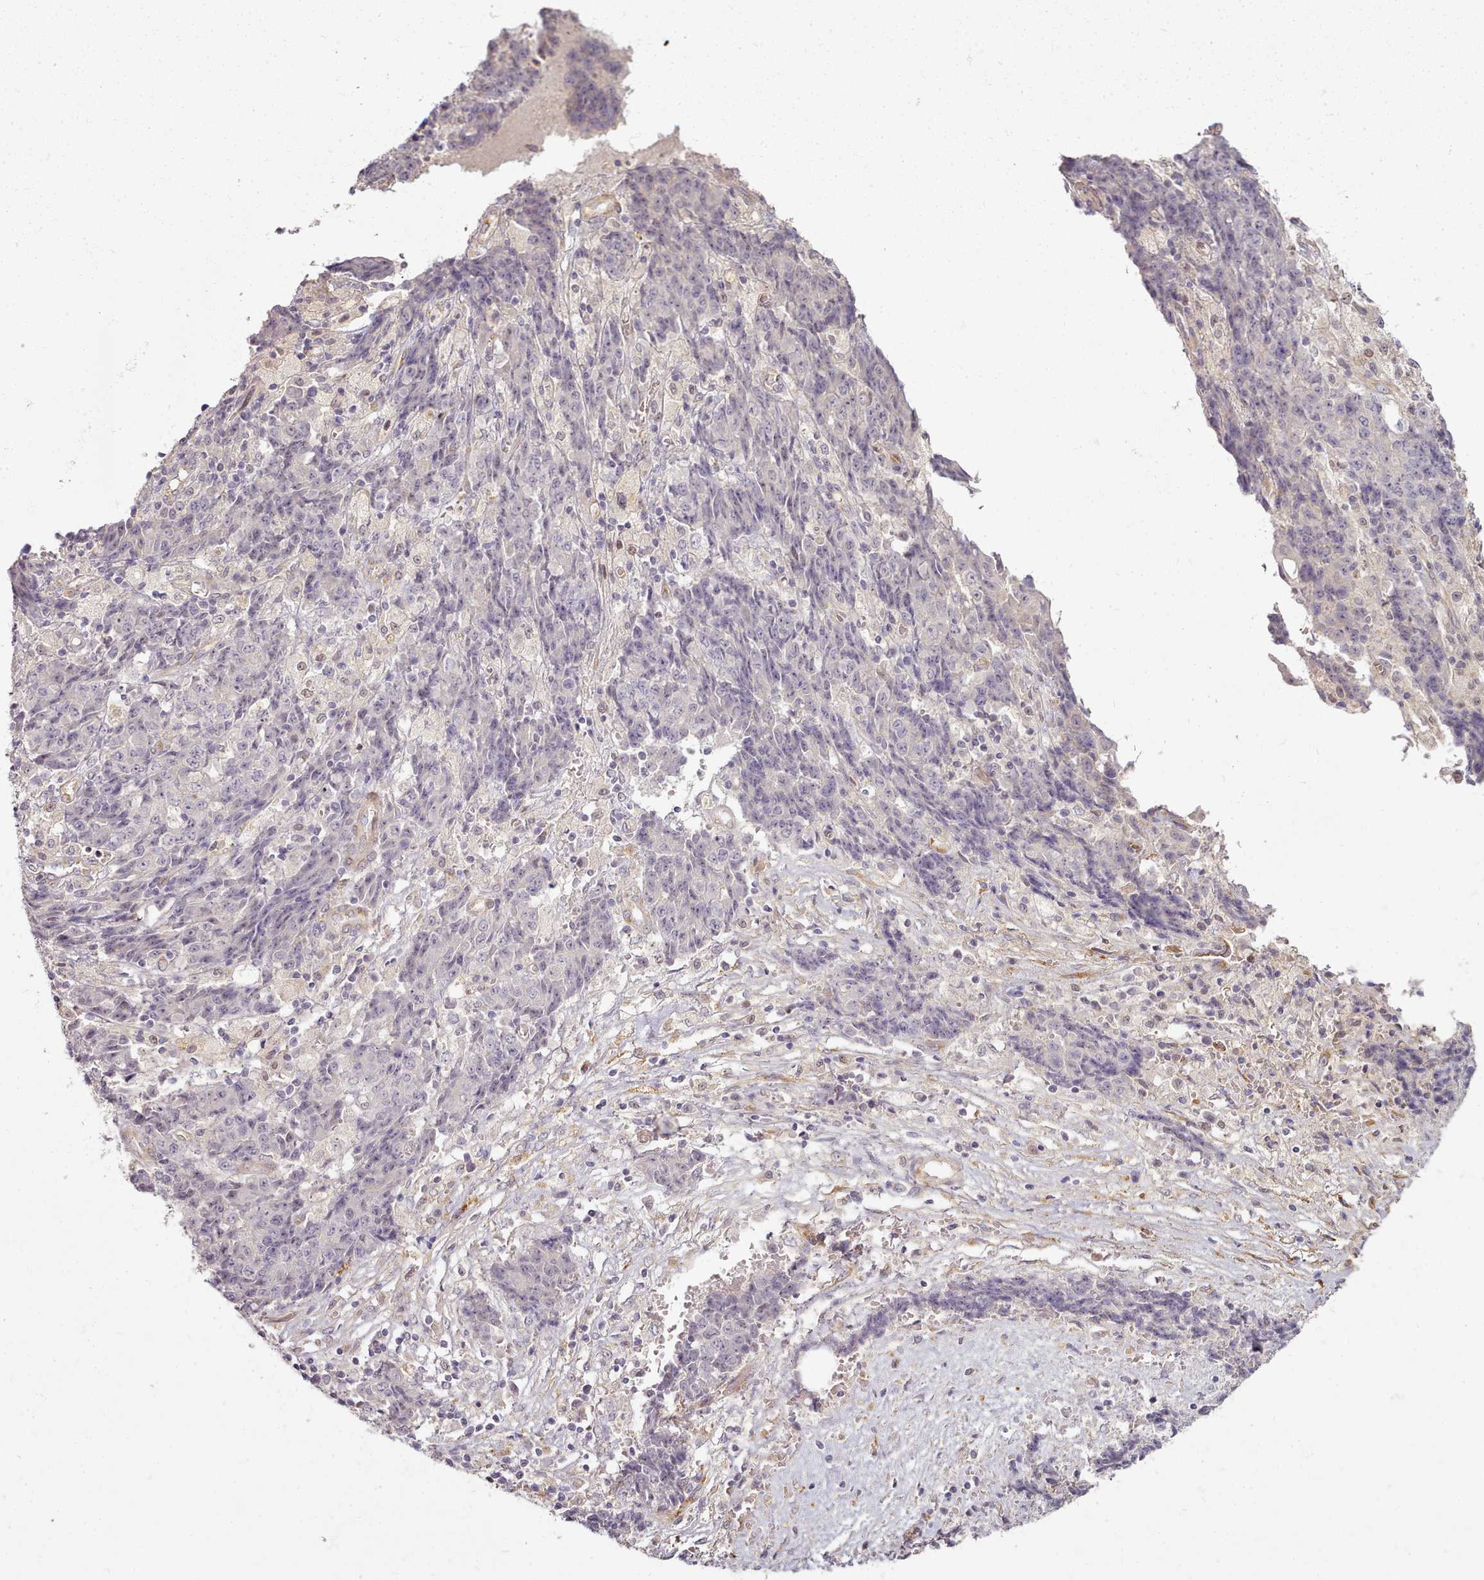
{"staining": {"intensity": "weak", "quantity": "<25%", "location": "nuclear"}, "tissue": "ovarian cancer", "cell_type": "Tumor cells", "image_type": "cancer", "snomed": [{"axis": "morphology", "description": "Carcinoma, endometroid"}, {"axis": "topography", "description": "Ovary"}], "caption": "Immunohistochemical staining of endometroid carcinoma (ovarian) exhibits no significant staining in tumor cells.", "gene": "C1QTNF5", "patient": {"sex": "female", "age": 42}}